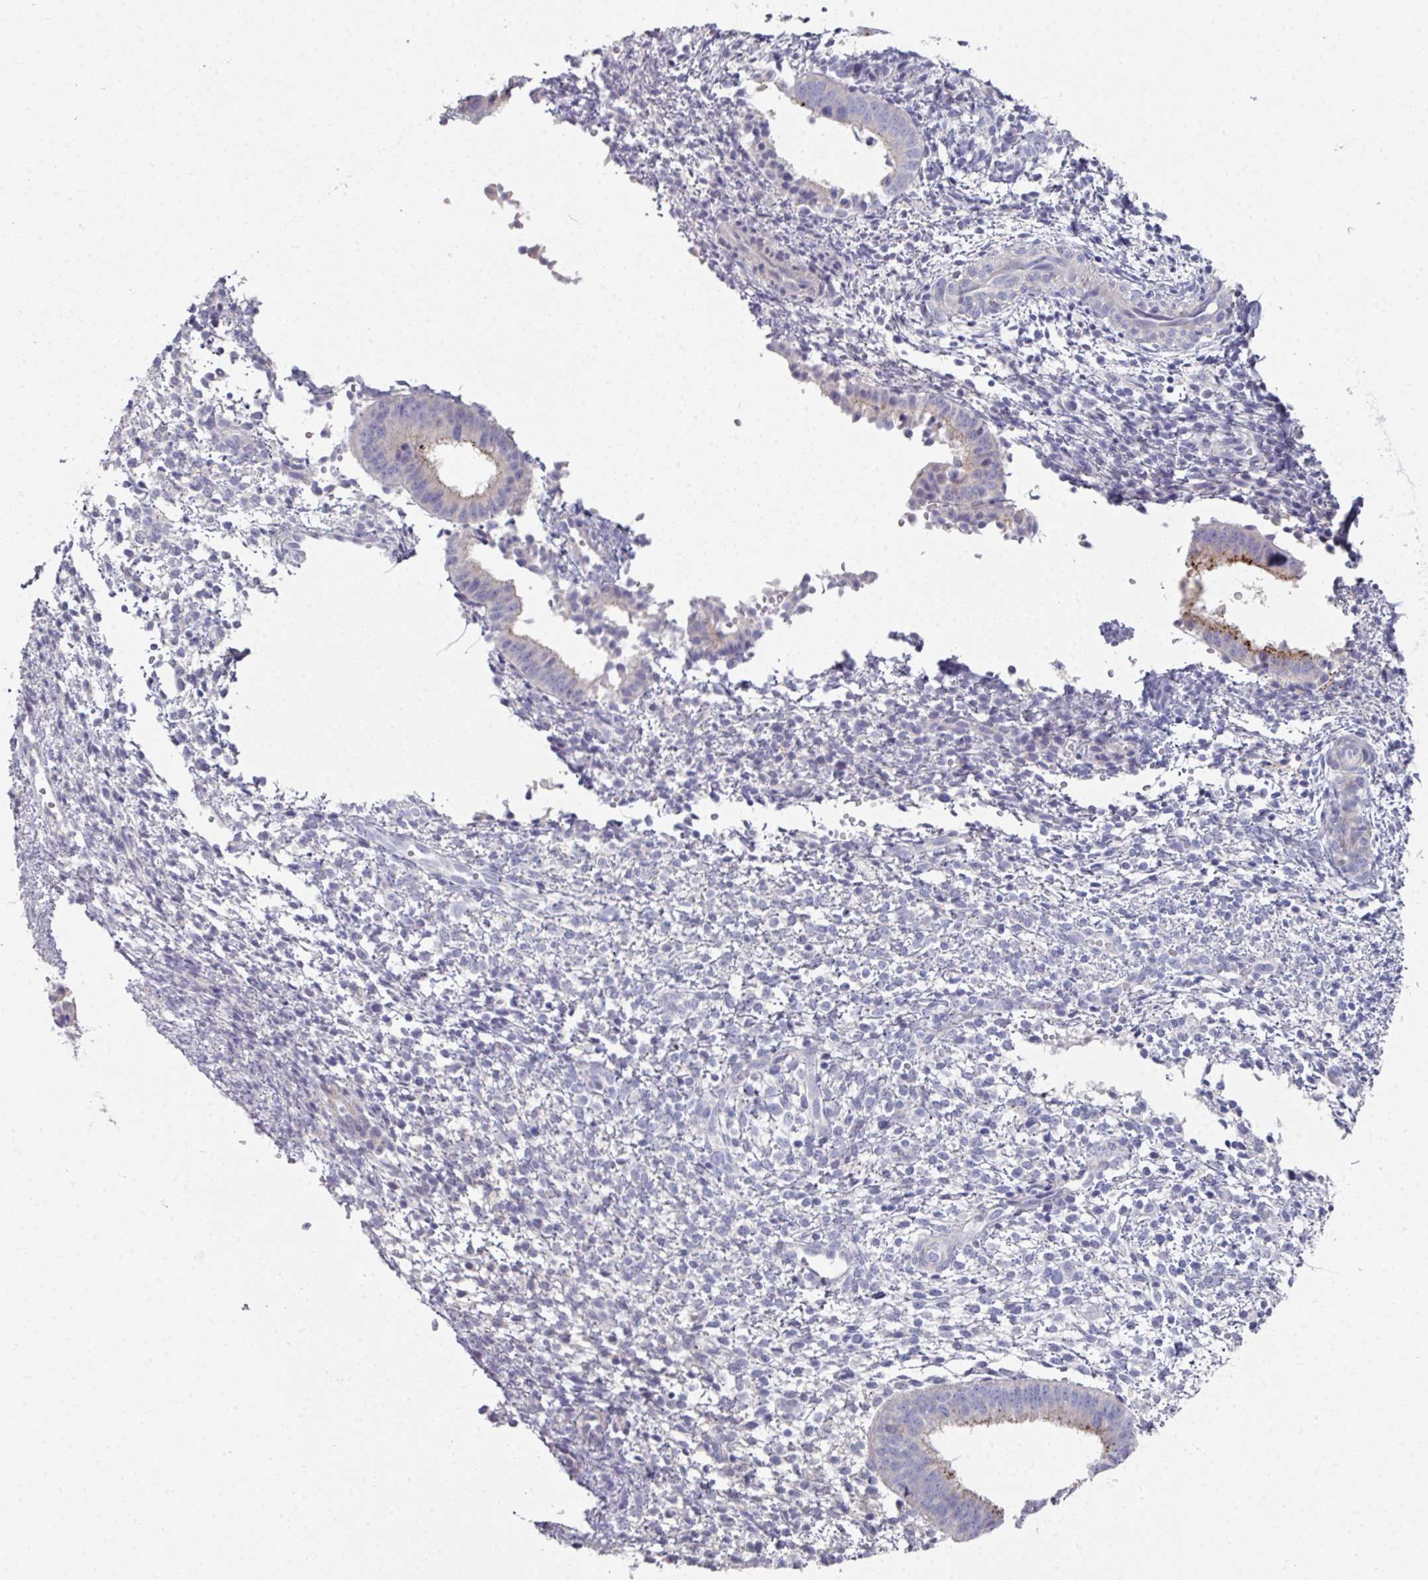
{"staining": {"intensity": "negative", "quantity": "none", "location": "none"}, "tissue": "endometrium", "cell_type": "Cells in endometrial stroma", "image_type": "normal", "snomed": [{"axis": "morphology", "description": "Normal tissue, NOS"}, {"axis": "topography", "description": "Endometrium"}], "caption": "Endometrium was stained to show a protein in brown. There is no significant positivity in cells in endometrial stroma.", "gene": "NT5C1A", "patient": {"sex": "female", "age": 49}}